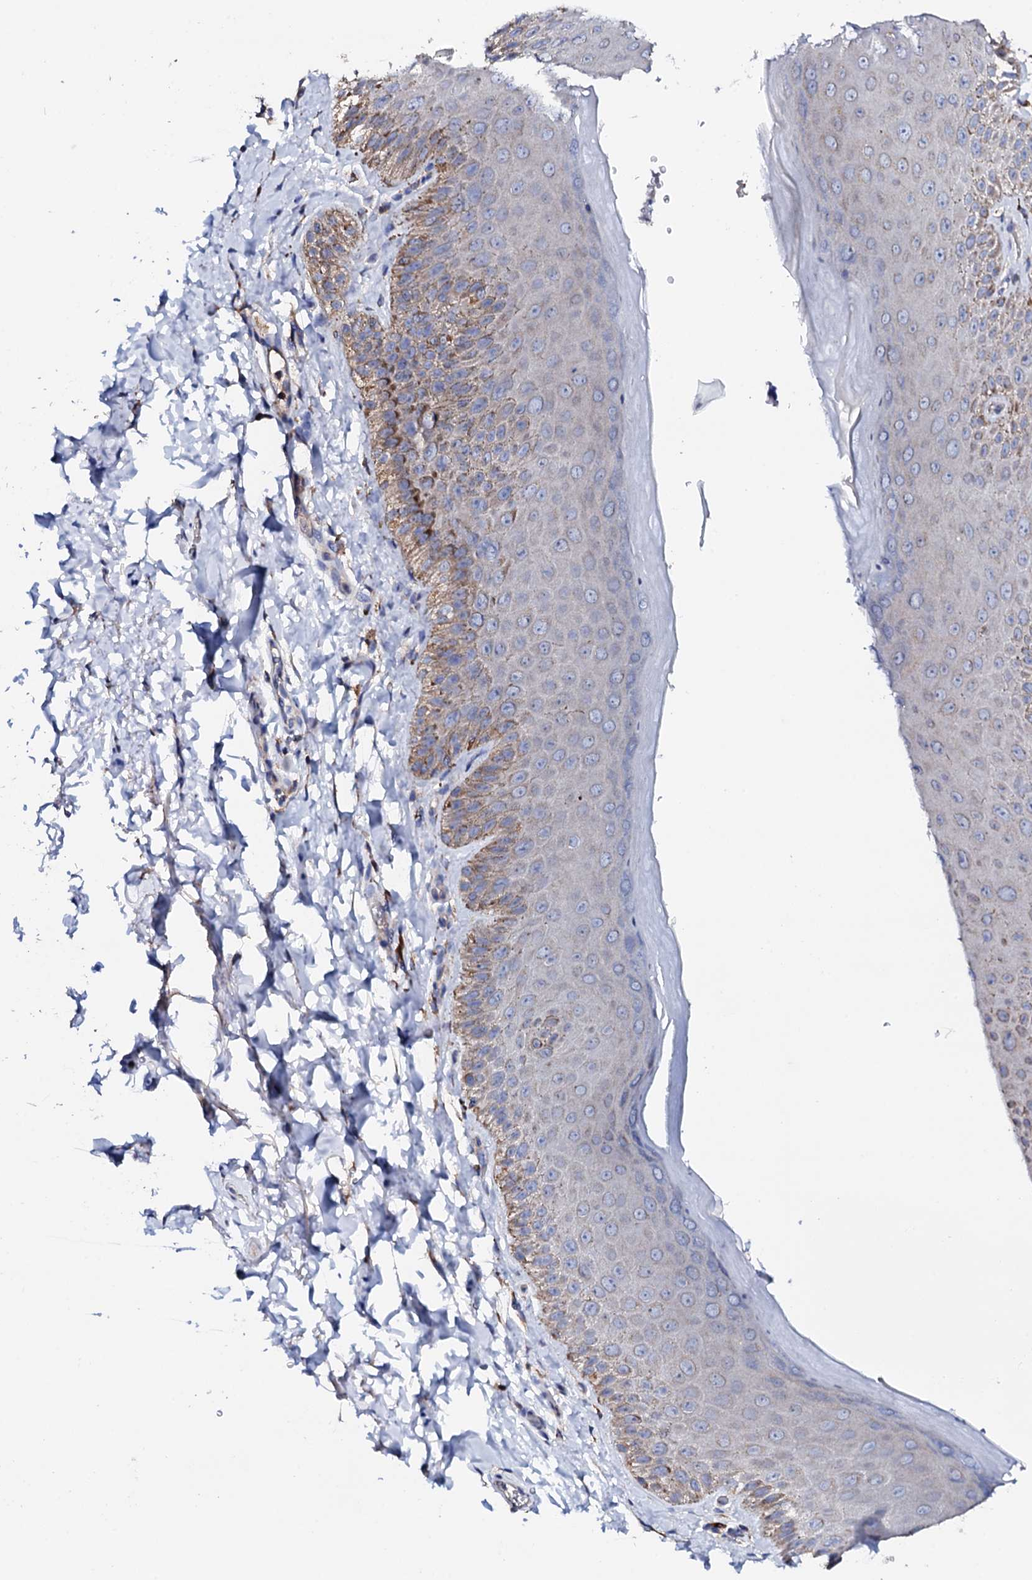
{"staining": {"intensity": "moderate", "quantity": "<25%", "location": "cytoplasmic/membranous"}, "tissue": "skin", "cell_type": "Epidermal cells", "image_type": "normal", "snomed": [{"axis": "morphology", "description": "Normal tissue, NOS"}, {"axis": "topography", "description": "Anal"}], "caption": "The immunohistochemical stain highlights moderate cytoplasmic/membranous expression in epidermal cells of benign skin. (DAB (3,3'-diaminobenzidine) = brown stain, brightfield microscopy at high magnification).", "gene": "TCAF2C", "patient": {"sex": "male", "age": 44}}